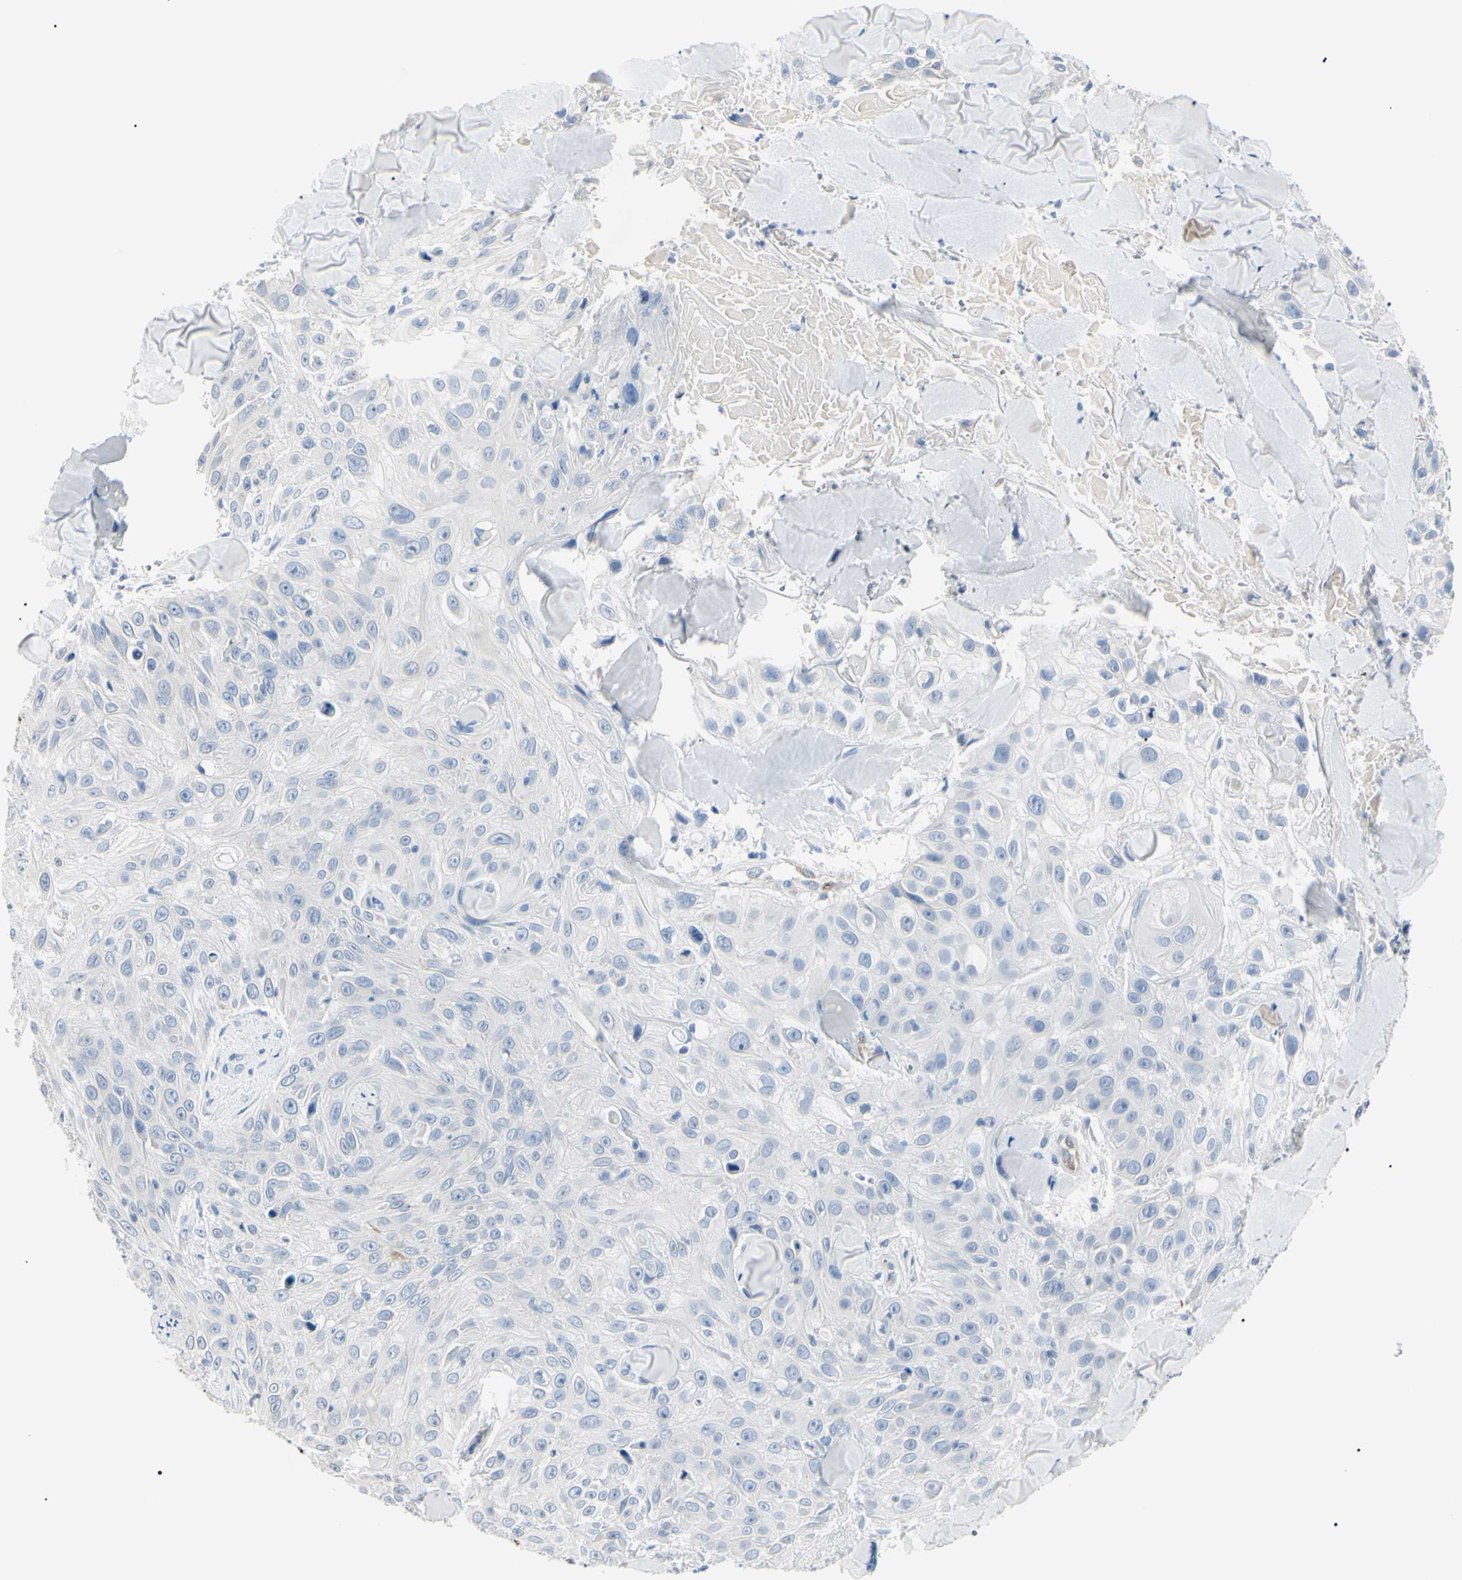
{"staining": {"intensity": "negative", "quantity": "none", "location": "none"}, "tissue": "skin cancer", "cell_type": "Tumor cells", "image_type": "cancer", "snomed": [{"axis": "morphology", "description": "Squamous cell carcinoma, NOS"}, {"axis": "topography", "description": "Skin"}], "caption": "Tumor cells are negative for protein expression in human skin cancer (squamous cell carcinoma).", "gene": "CA2", "patient": {"sex": "male", "age": 86}}